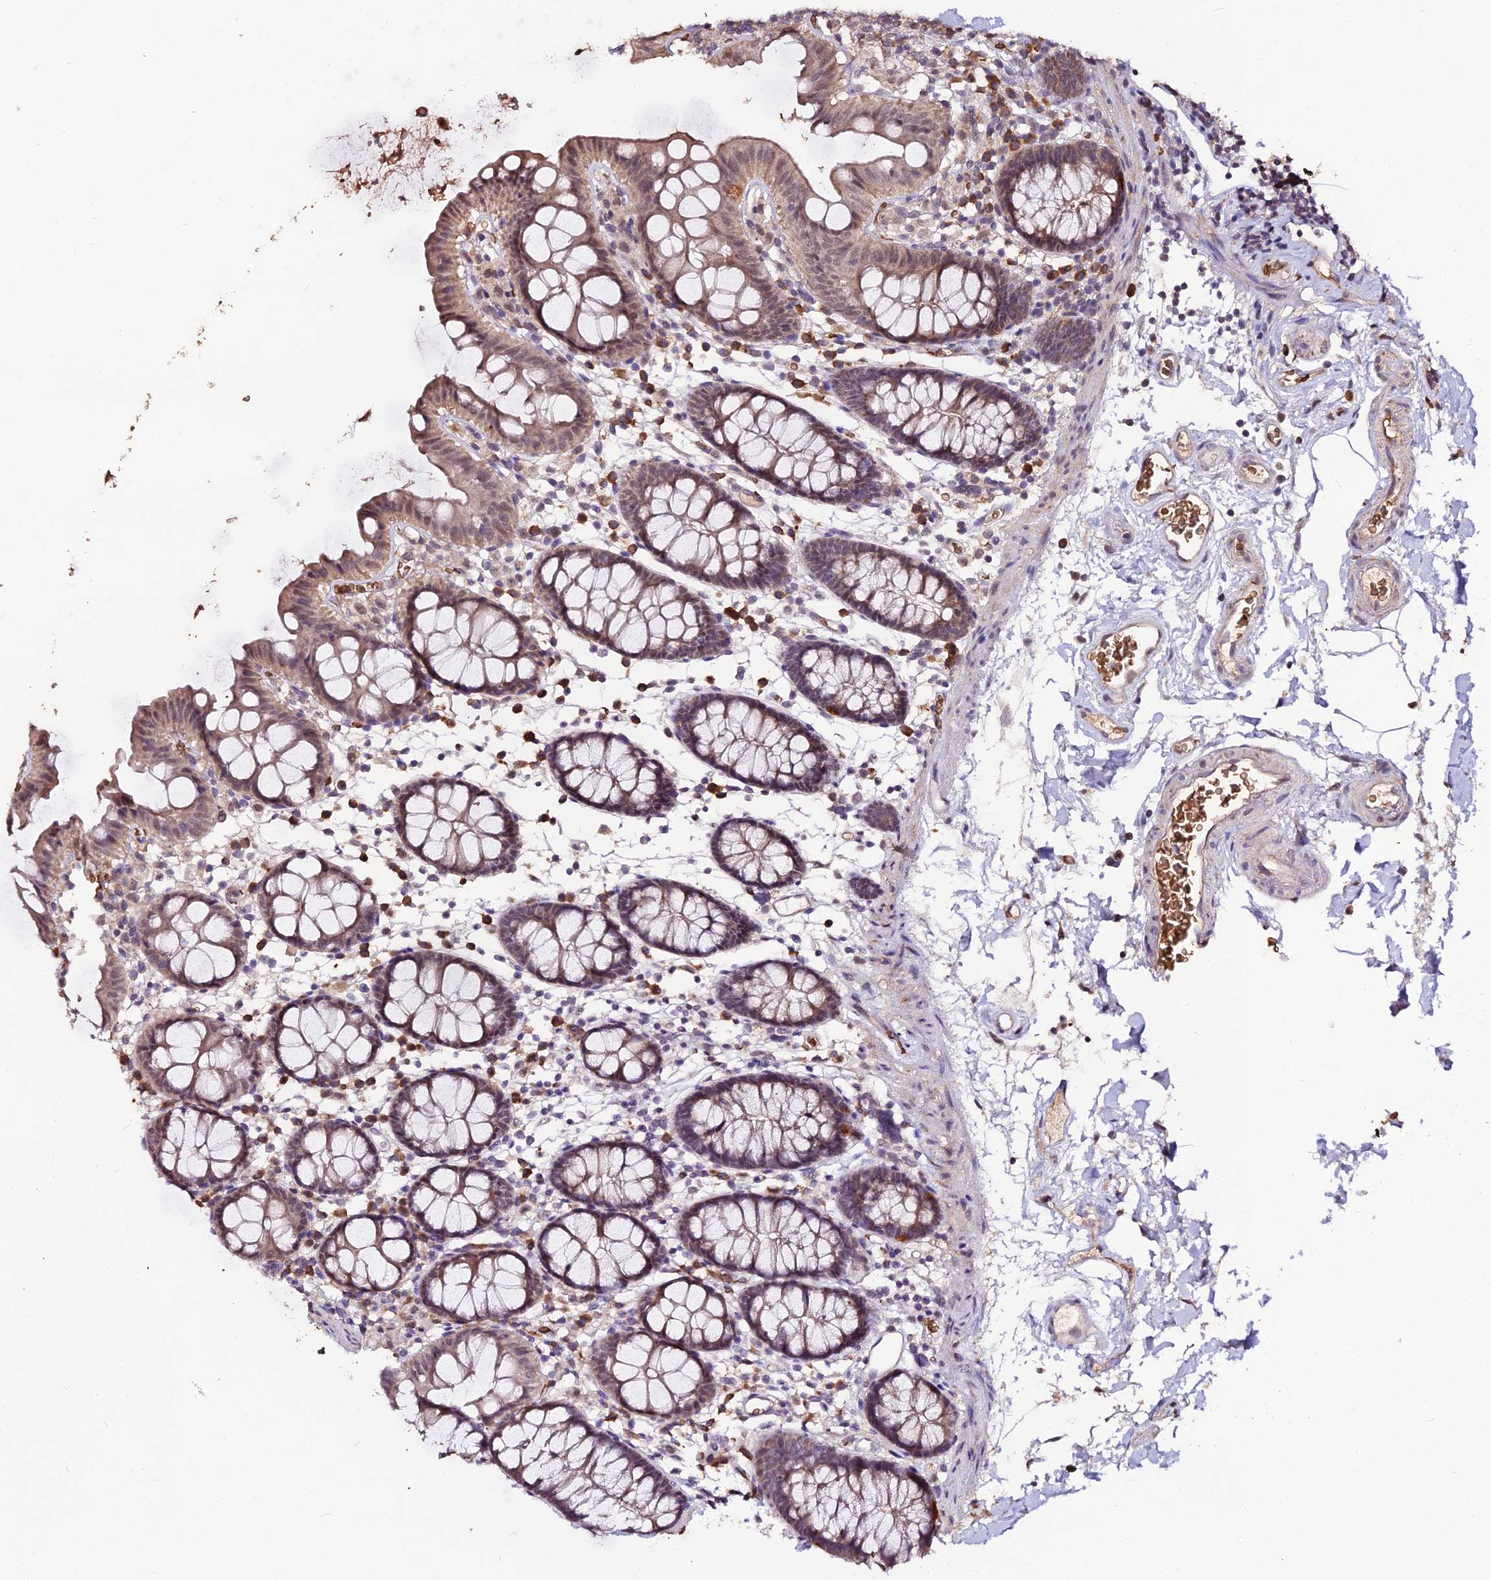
{"staining": {"intensity": "weak", "quantity": "25%-75%", "location": "cytoplasmic/membranous"}, "tissue": "colon", "cell_type": "Endothelial cells", "image_type": "normal", "snomed": [{"axis": "morphology", "description": "Normal tissue, NOS"}, {"axis": "topography", "description": "Colon"}], "caption": "Weak cytoplasmic/membranous expression for a protein is seen in approximately 25%-75% of endothelial cells of normal colon using IHC.", "gene": "ZDBF2", "patient": {"sex": "male", "age": 75}}